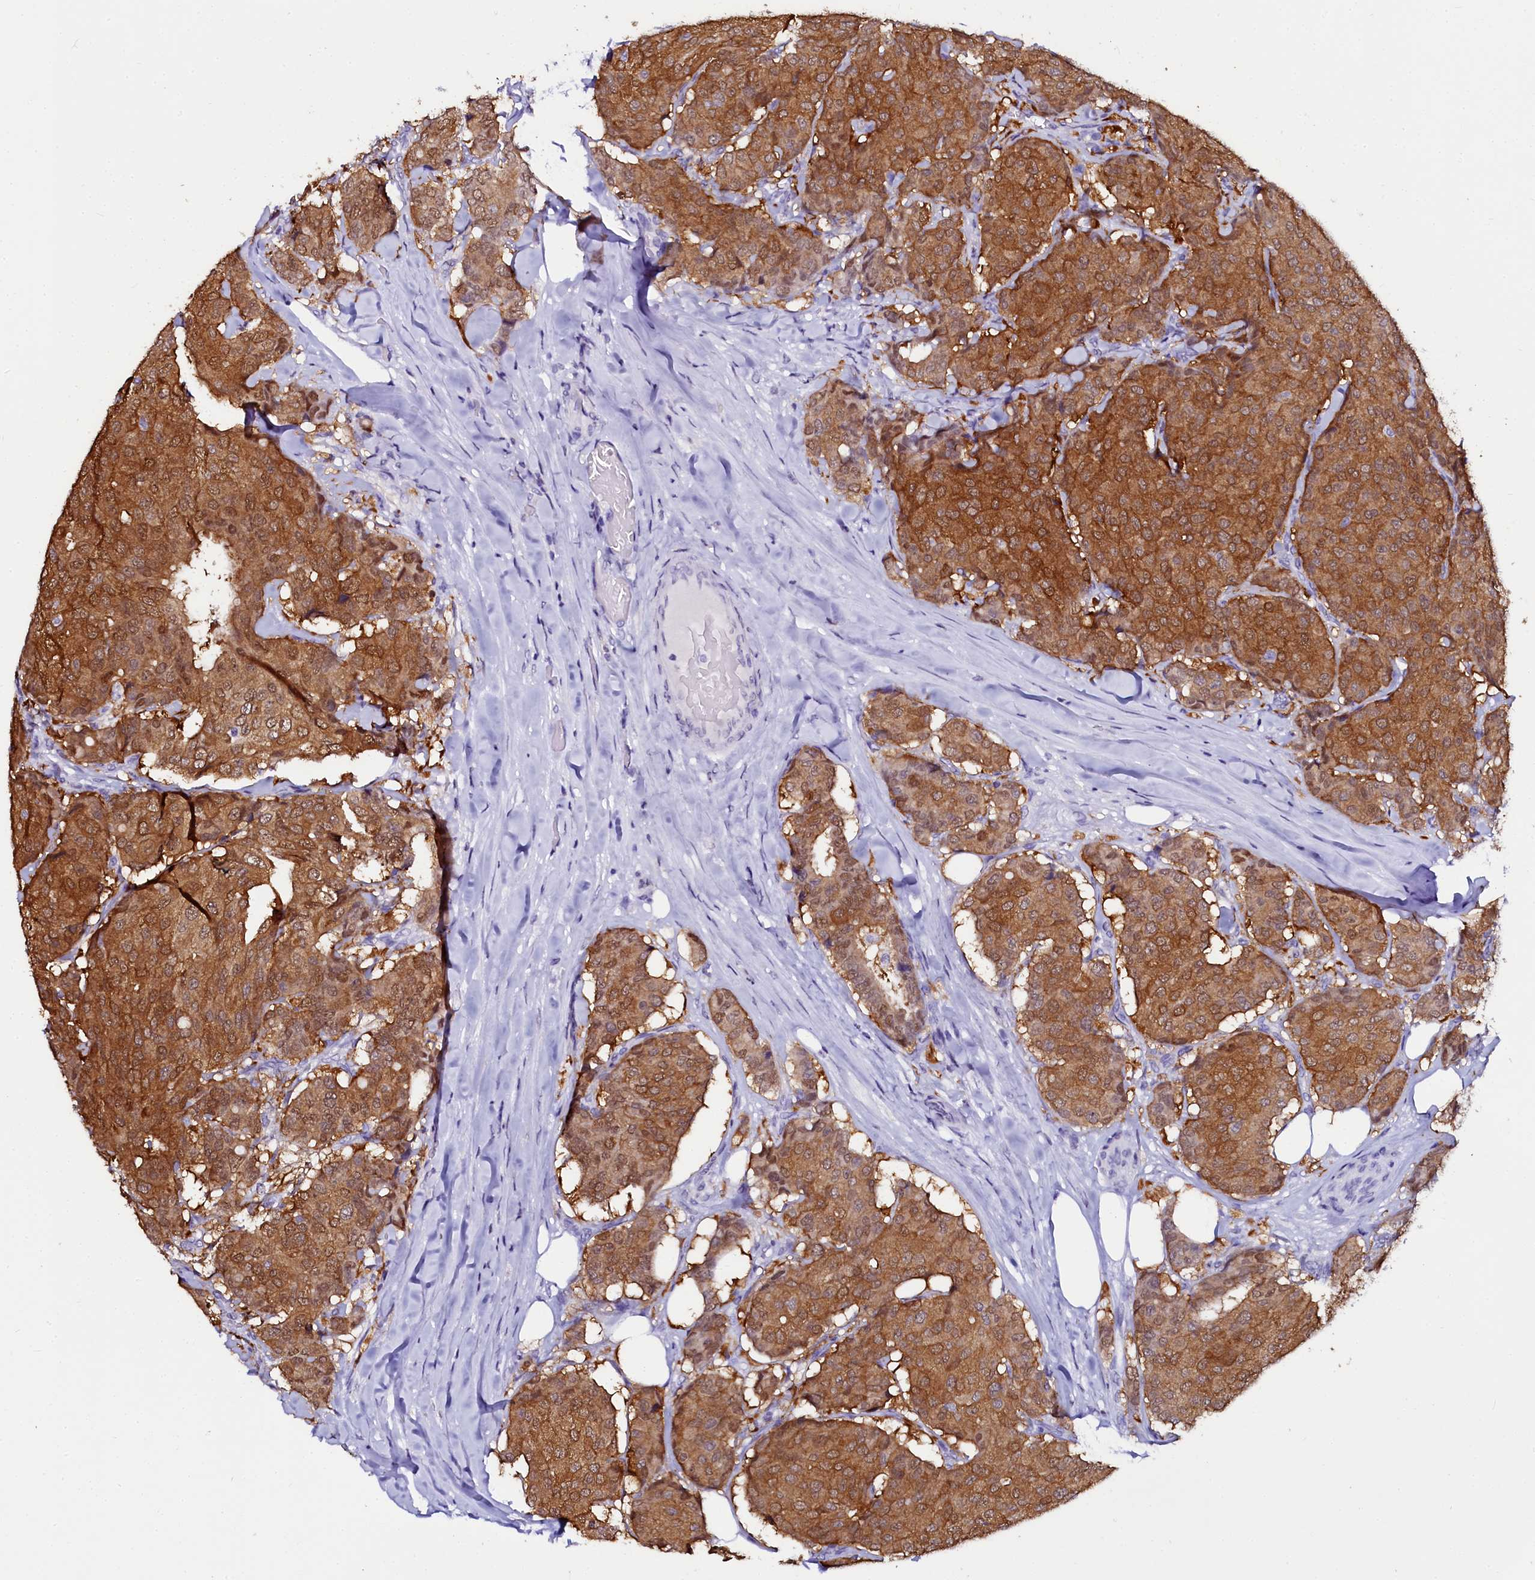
{"staining": {"intensity": "strong", "quantity": ">75%", "location": "cytoplasmic/membranous,nuclear"}, "tissue": "breast cancer", "cell_type": "Tumor cells", "image_type": "cancer", "snomed": [{"axis": "morphology", "description": "Duct carcinoma"}, {"axis": "topography", "description": "Breast"}], "caption": "Brown immunohistochemical staining in human breast cancer reveals strong cytoplasmic/membranous and nuclear staining in about >75% of tumor cells.", "gene": "SORD", "patient": {"sex": "female", "age": 75}}